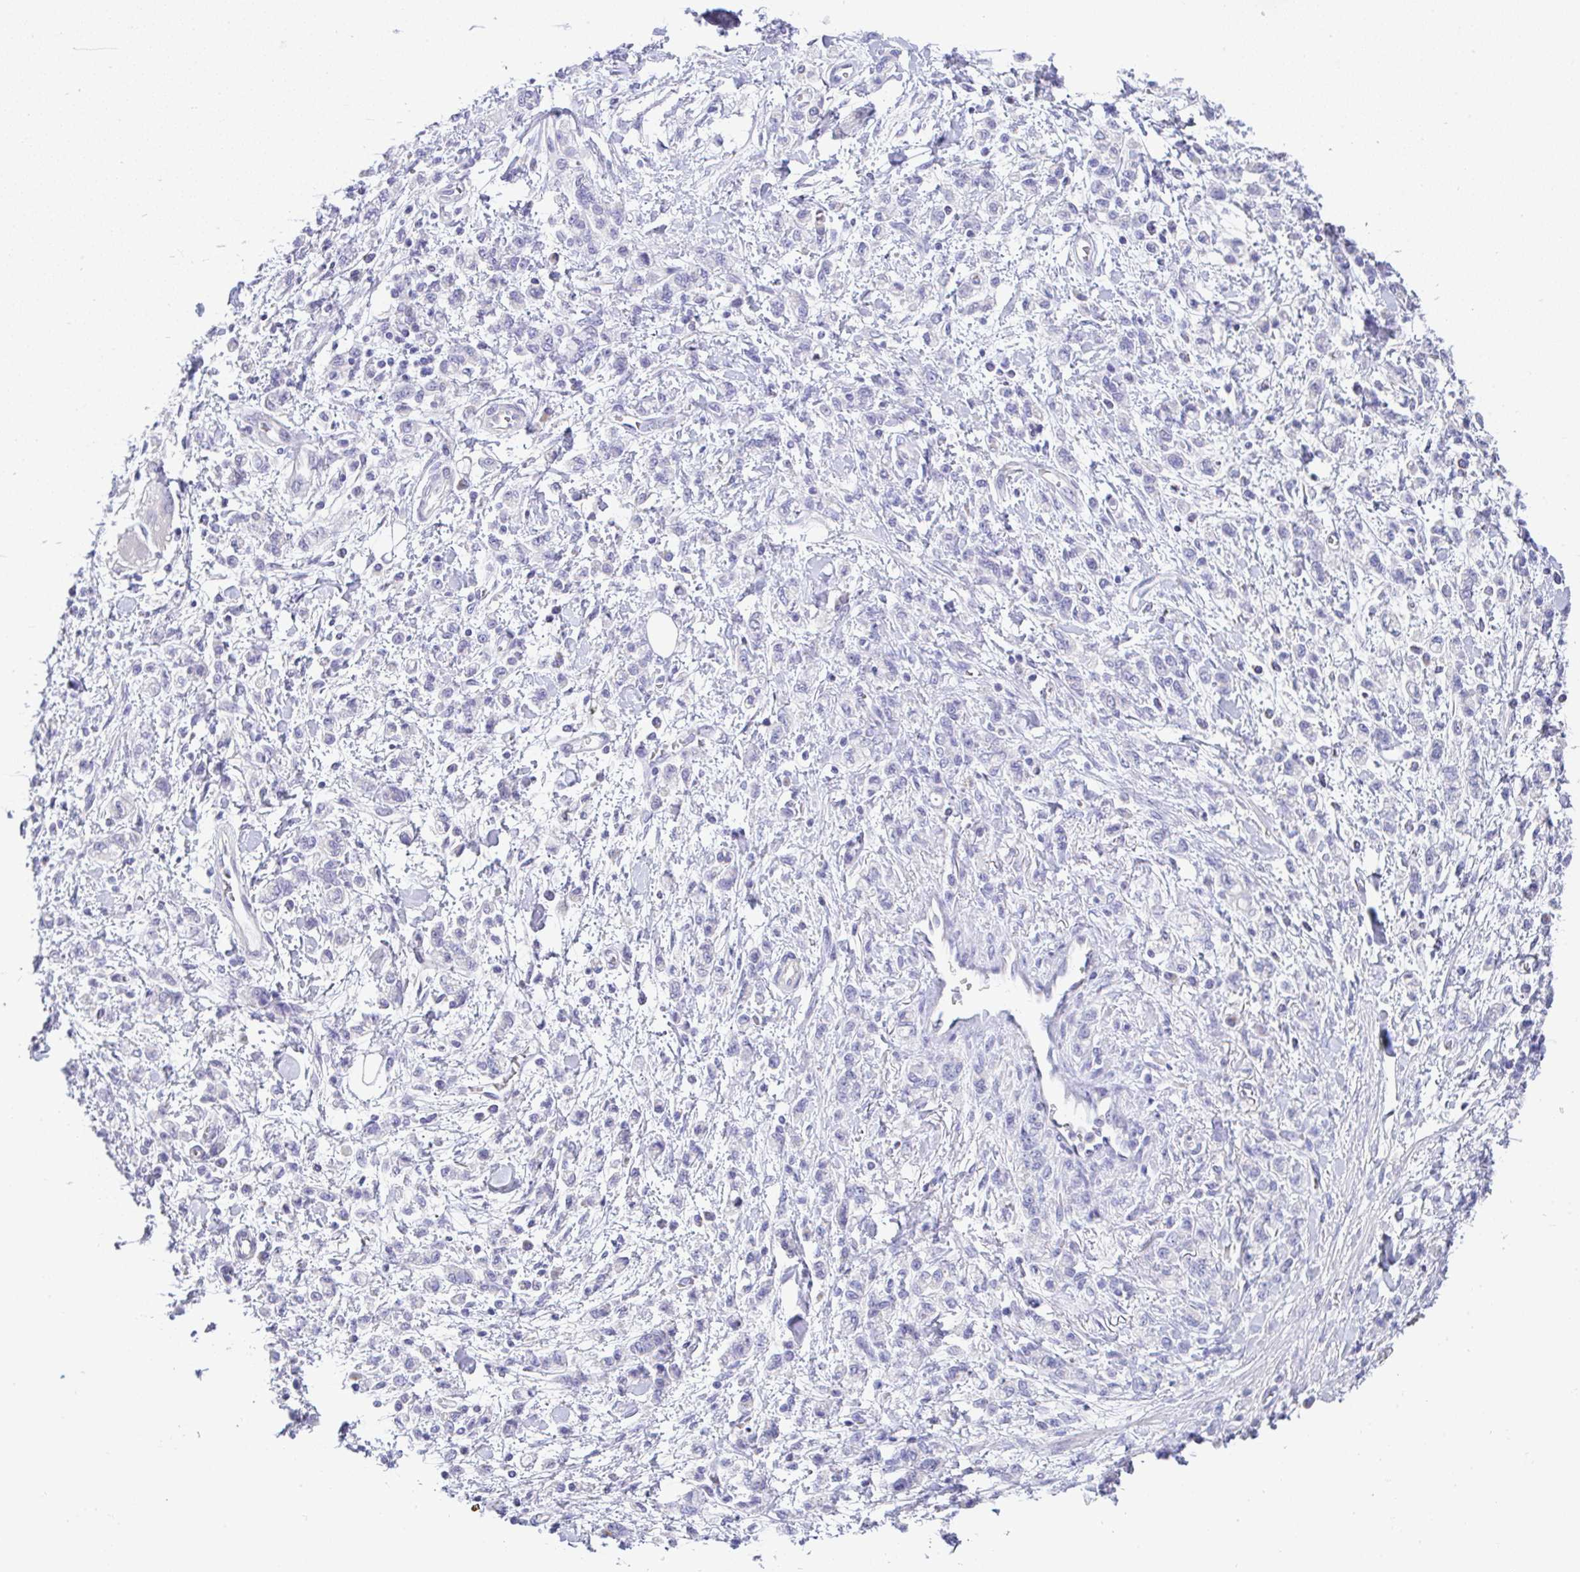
{"staining": {"intensity": "negative", "quantity": "none", "location": "none"}, "tissue": "stomach cancer", "cell_type": "Tumor cells", "image_type": "cancer", "snomed": [{"axis": "morphology", "description": "Adenocarcinoma, NOS"}, {"axis": "topography", "description": "Stomach"}], "caption": "DAB immunohistochemical staining of human adenocarcinoma (stomach) demonstrates no significant positivity in tumor cells.", "gene": "SERPINE3", "patient": {"sex": "male", "age": 77}}